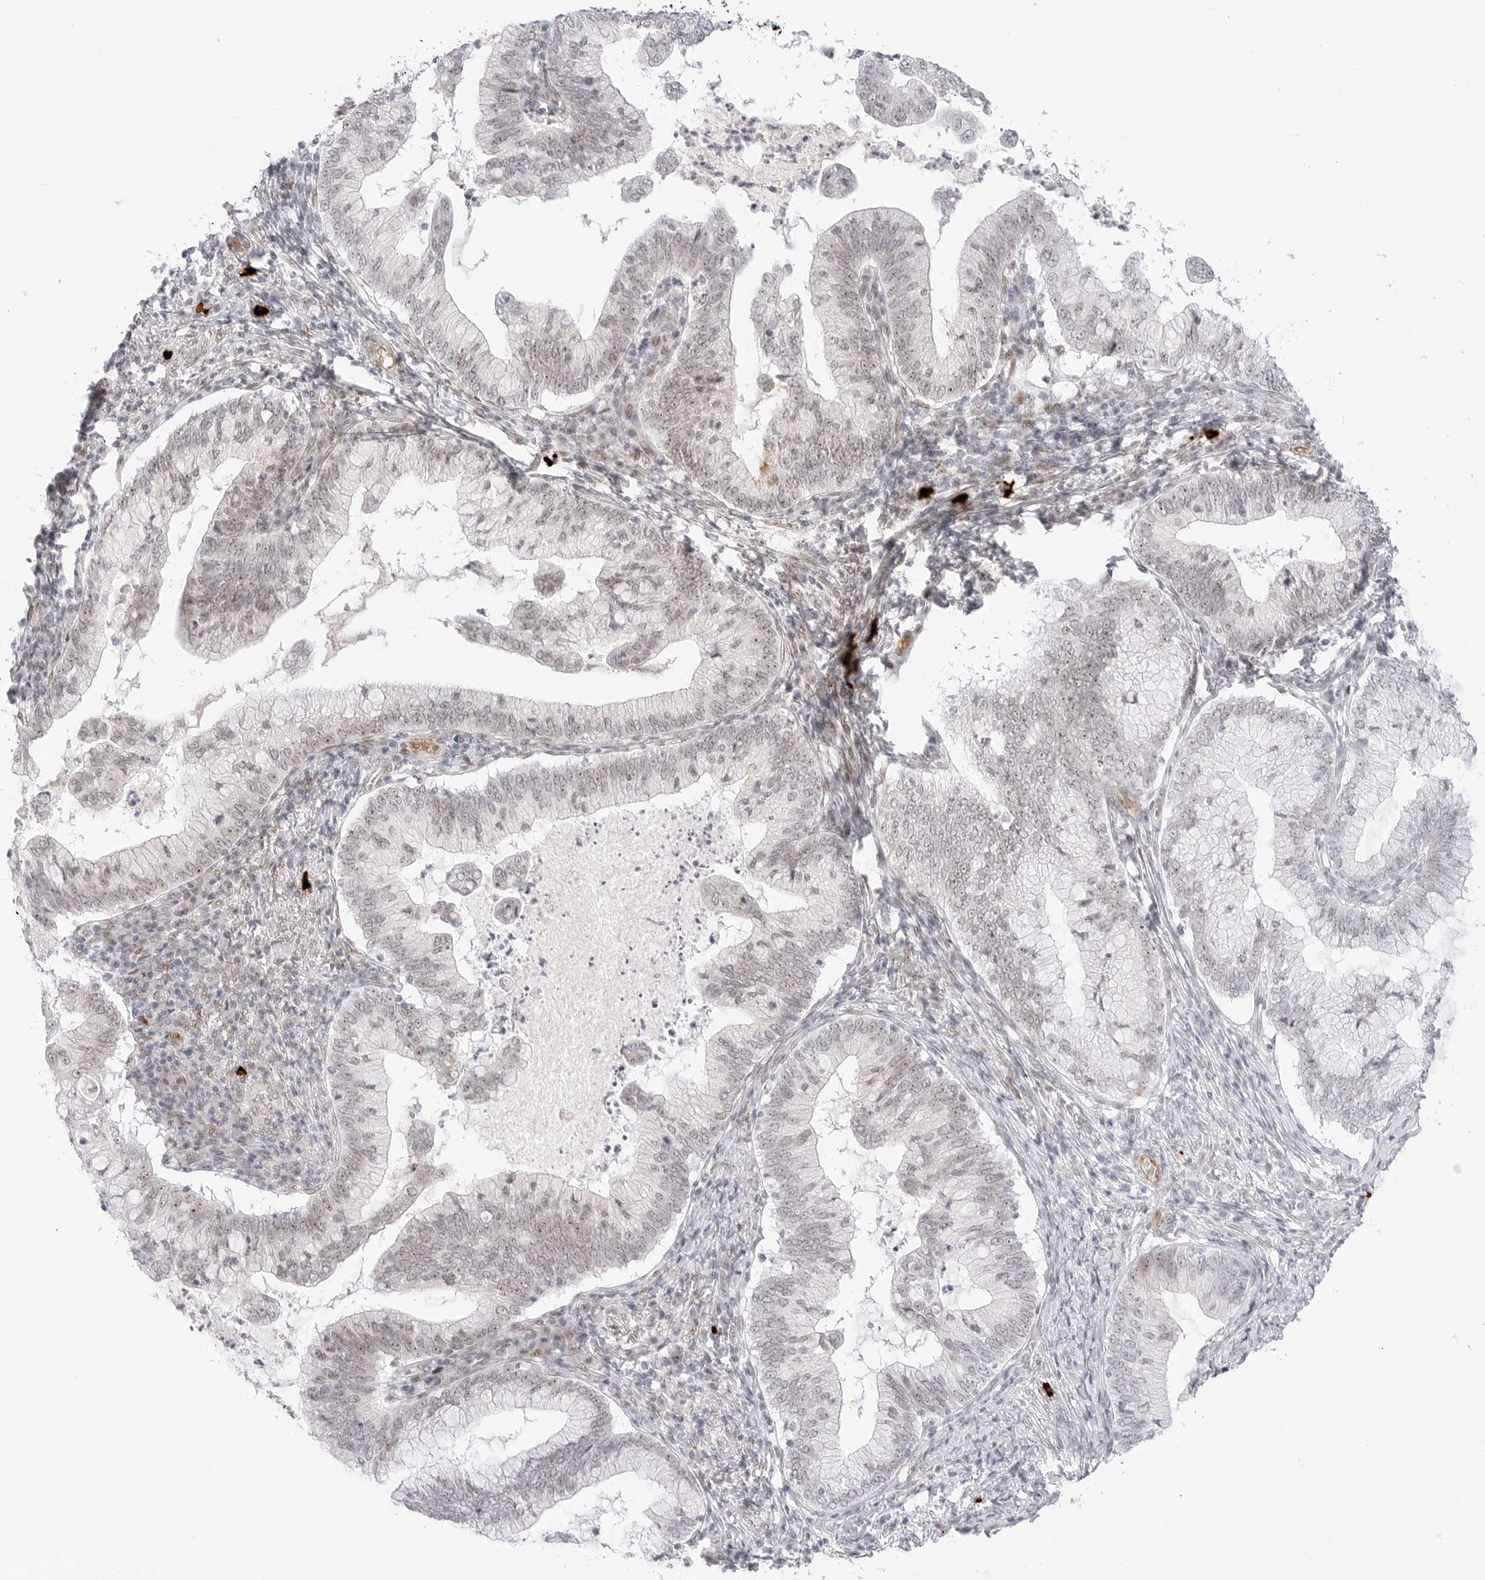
{"staining": {"intensity": "negative", "quantity": "none", "location": "none"}, "tissue": "cervical cancer", "cell_type": "Tumor cells", "image_type": "cancer", "snomed": [{"axis": "morphology", "description": "Adenocarcinoma, NOS"}, {"axis": "topography", "description": "Cervix"}], "caption": "Photomicrograph shows no significant protein expression in tumor cells of adenocarcinoma (cervical). Brightfield microscopy of immunohistochemistry (IHC) stained with DAB (3,3'-diaminobenzidine) (brown) and hematoxylin (blue), captured at high magnification.", "gene": "HIPK3", "patient": {"sex": "female", "age": 36}}